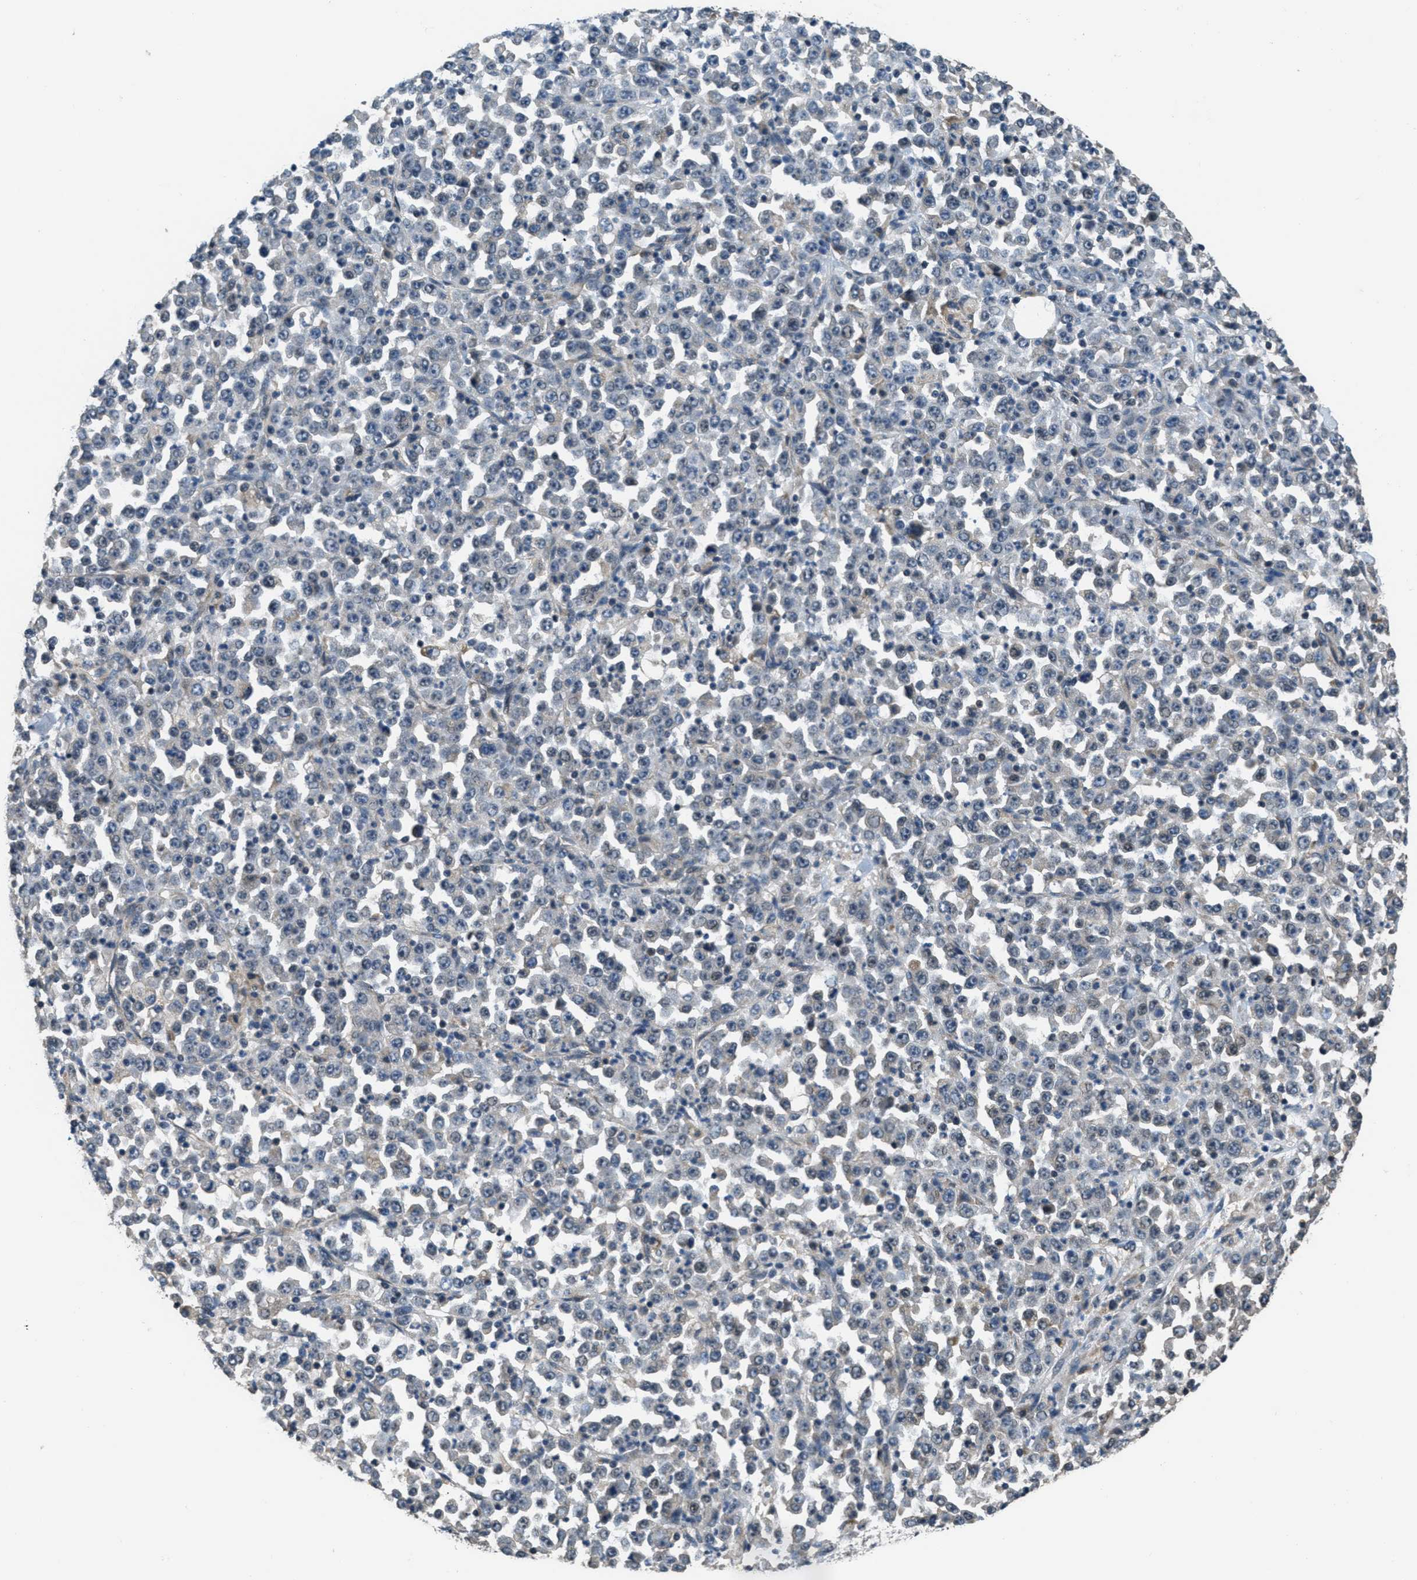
{"staining": {"intensity": "negative", "quantity": "none", "location": "none"}, "tissue": "stomach cancer", "cell_type": "Tumor cells", "image_type": "cancer", "snomed": [{"axis": "morphology", "description": "Normal tissue, NOS"}, {"axis": "morphology", "description": "Adenocarcinoma, NOS"}, {"axis": "topography", "description": "Stomach, upper"}, {"axis": "topography", "description": "Stomach"}], "caption": "High power microscopy histopathology image of an immunohistochemistry (IHC) micrograph of stomach cancer, revealing no significant expression in tumor cells.", "gene": "NAT1", "patient": {"sex": "male", "age": 59}}